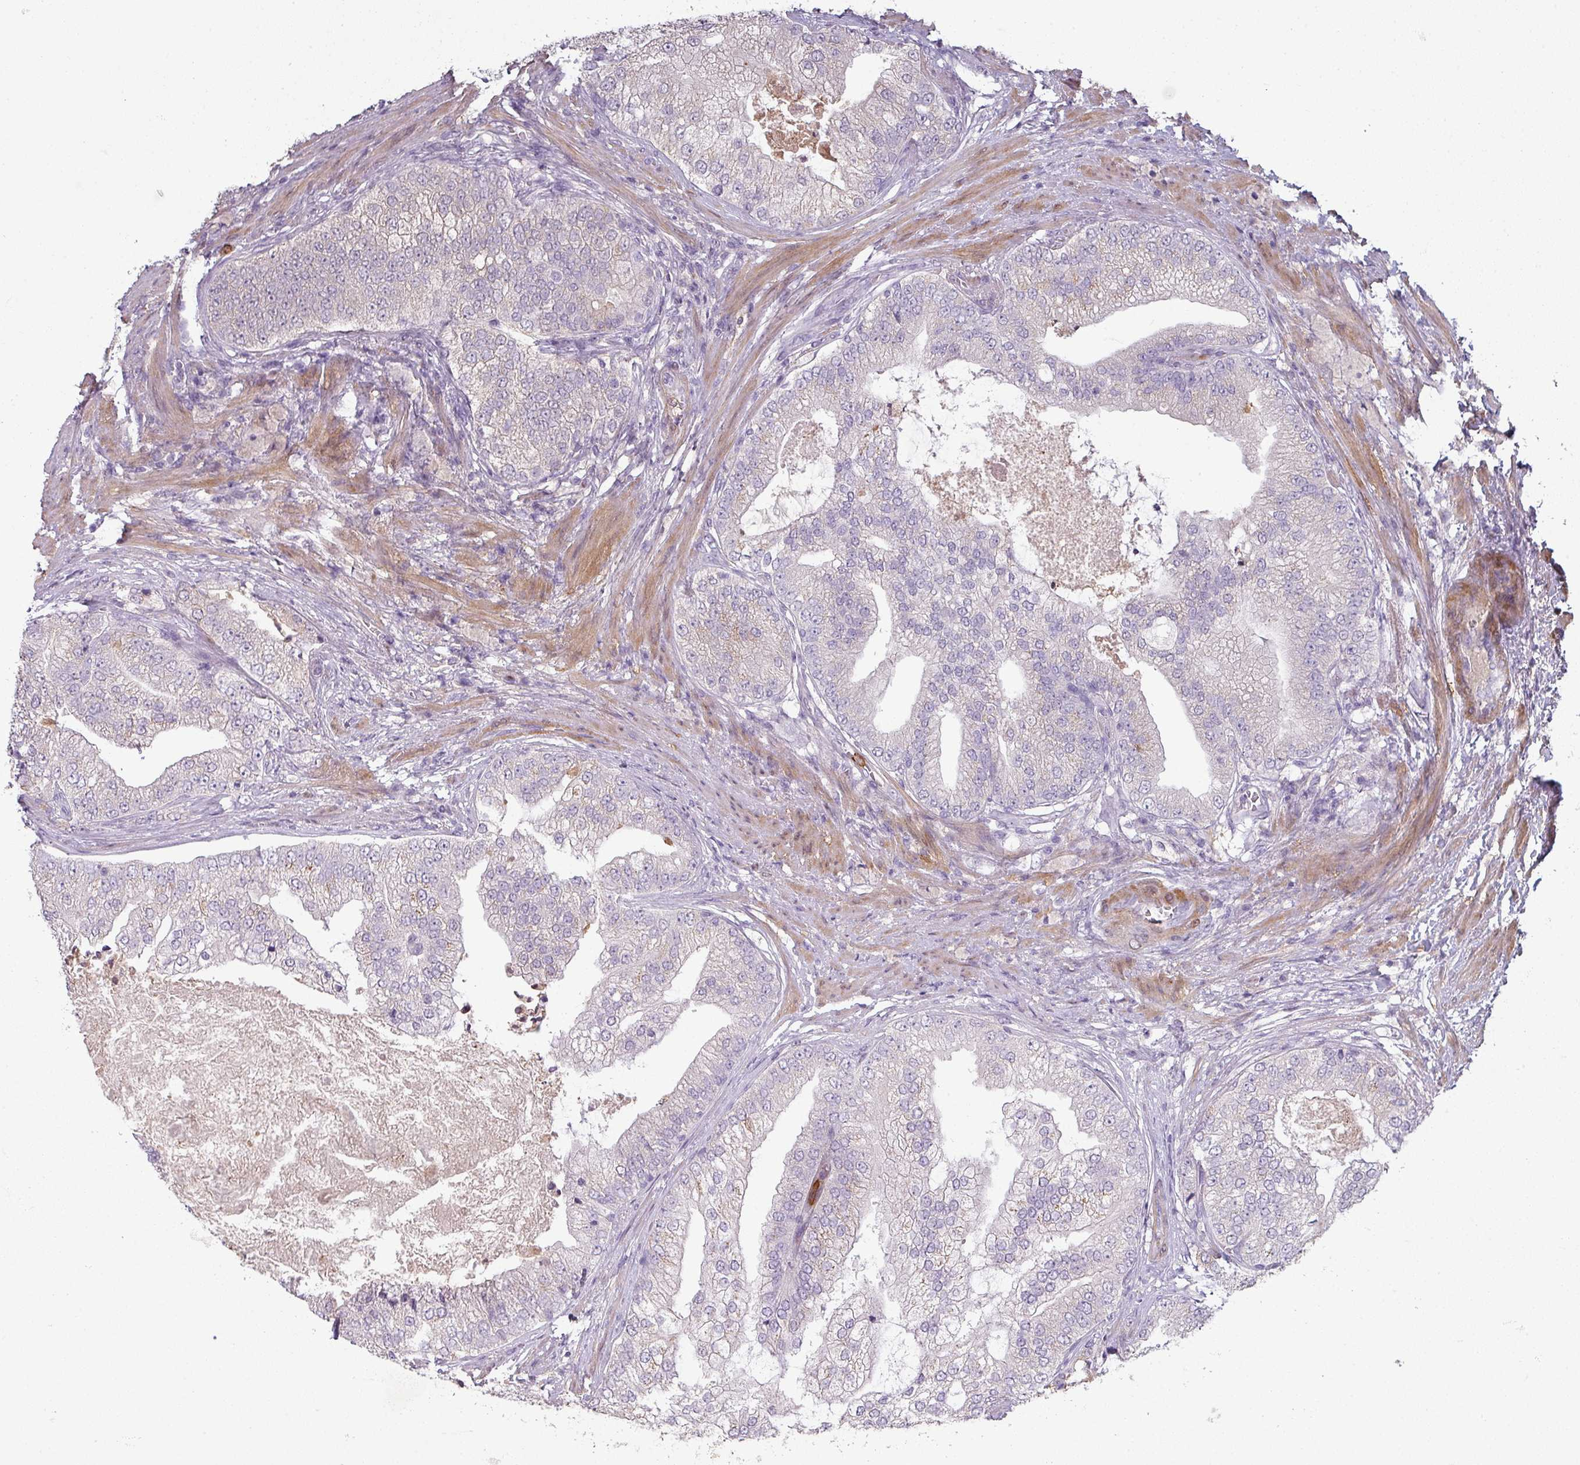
{"staining": {"intensity": "negative", "quantity": "none", "location": "none"}, "tissue": "prostate cancer", "cell_type": "Tumor cells", "image_type": "cancer", "snomed": [{"axis": "morphology", "description": "Adenocarcinoma, High grade"}, {"axis": "topography", "description": "Prostate"}], "caption": "This is a photomicrograph of IHC staining of adenocarcinoma (high-grade) (prostate), which shows no staining in tumor cells. Nuclei are stained in blue.", "gene": "MAGEC3", "patient": {"sex": "male", "age": 70}}